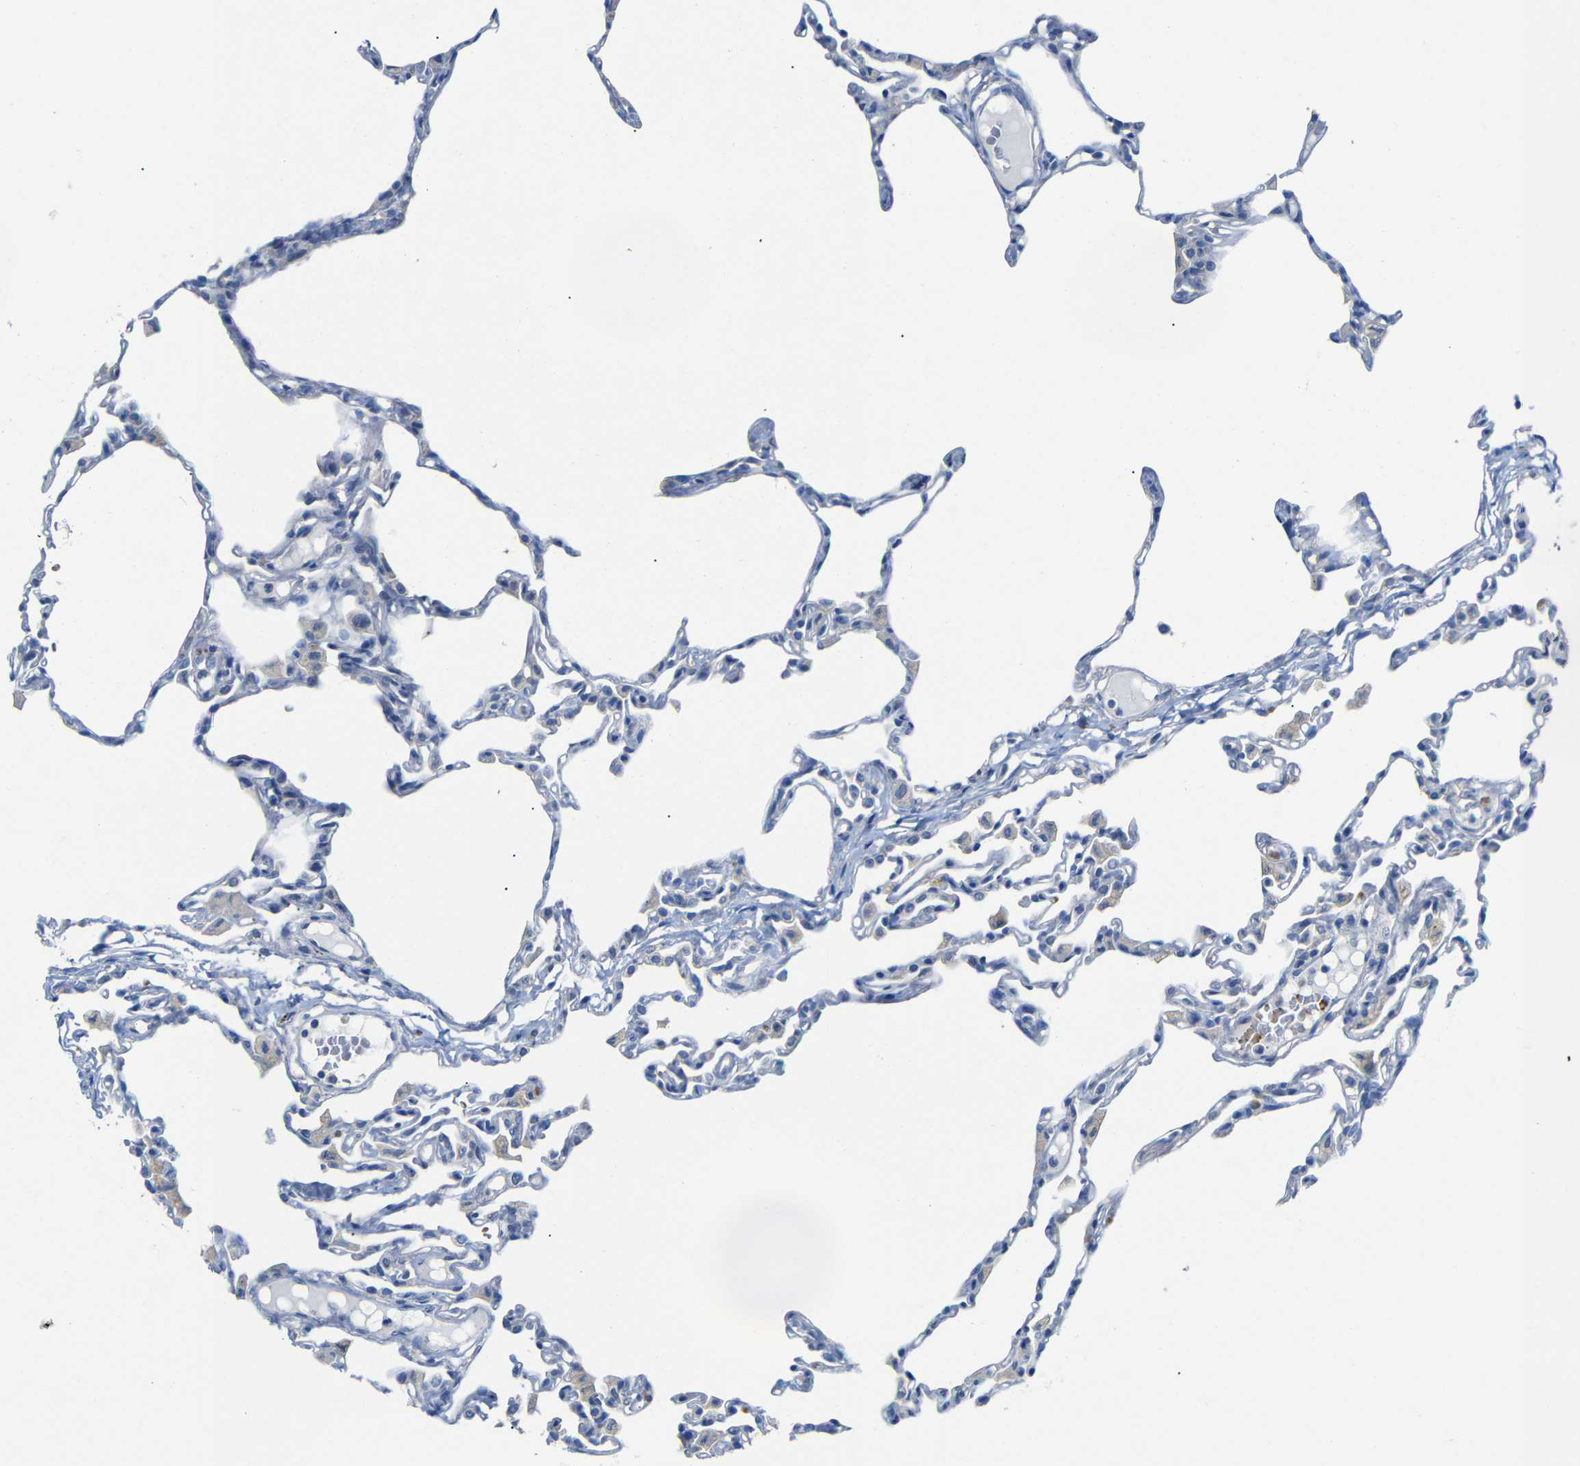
{"staining": {"intensity": "negative", "quantity": "none", "location": "none"}, "tissue": "lung", "cell_type": "Alveolar cells", "image_type": "normal", "snomed": [{"axis": "morphology", "description": "Normal tissue, NOS"}, {"axis": "topography", "description": "Lung"}], "caption": "A high-resolution photomicrograph shows IHC staining of normal lung, which reveals no significant staining in alveolar cells.", "gene": "TBC1D32", "patient": {"sex": "female", "age": 49}}